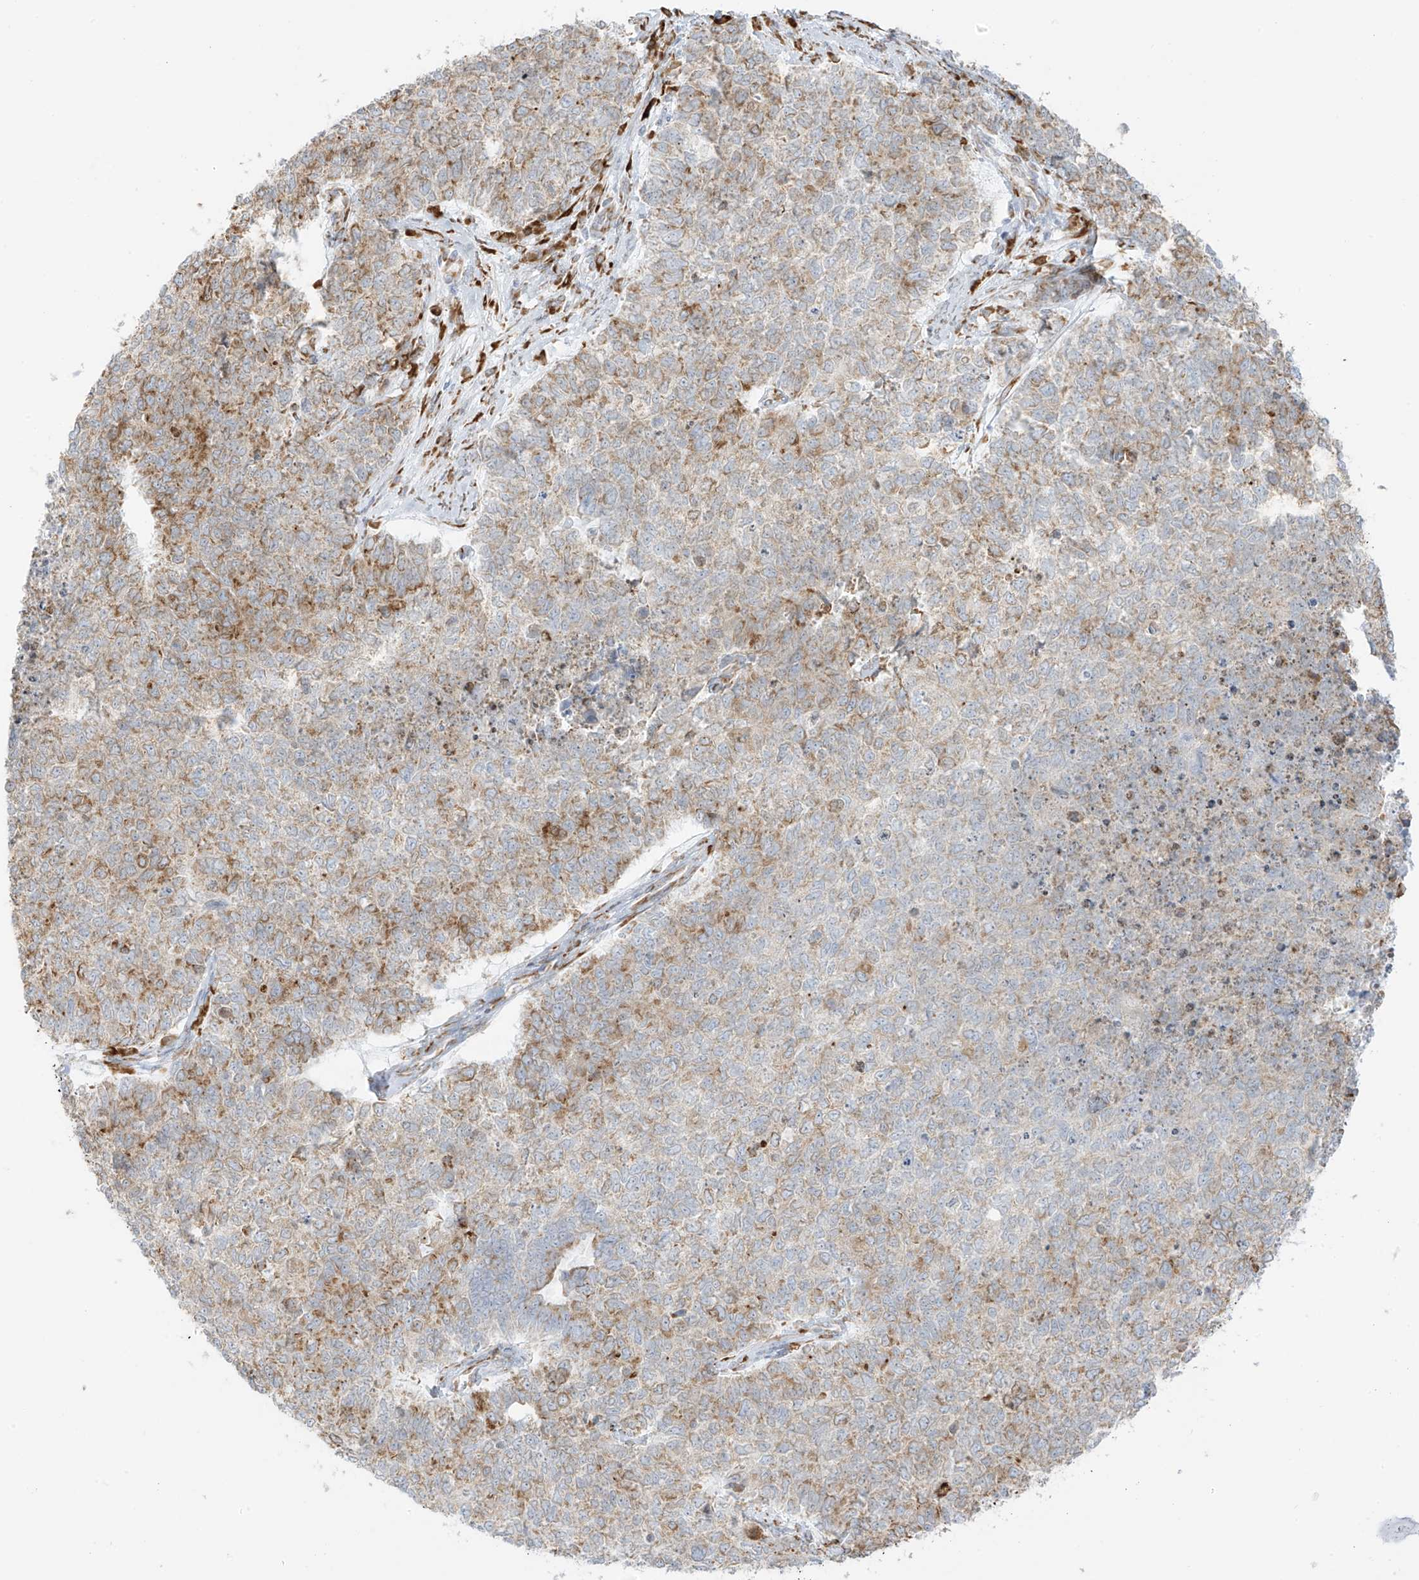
{"staining": {"intensity": "moderate", "quantity": "25%-75%", "location": "cytoplasmic/membranous"}, "tissue": "cervical cancer", "cell_type": "Tumor cells", "image_type": "cancer", "snomed": [{"axis": "morphology", "description": "Squamous cell carcinoma, NOS"}, {"axis": "topography", "description": "Cervix"}], "caption": "A micrograph showing moderate cytoplasmic/membranous positivity in approximately 25%-75% of tumor cells in cervical cancer (squamous cell carcinoma), as visualized by brown immunohistochemical staining.", "gene": "LRRC59", "patient": {"sex": "female", "age": 63}}